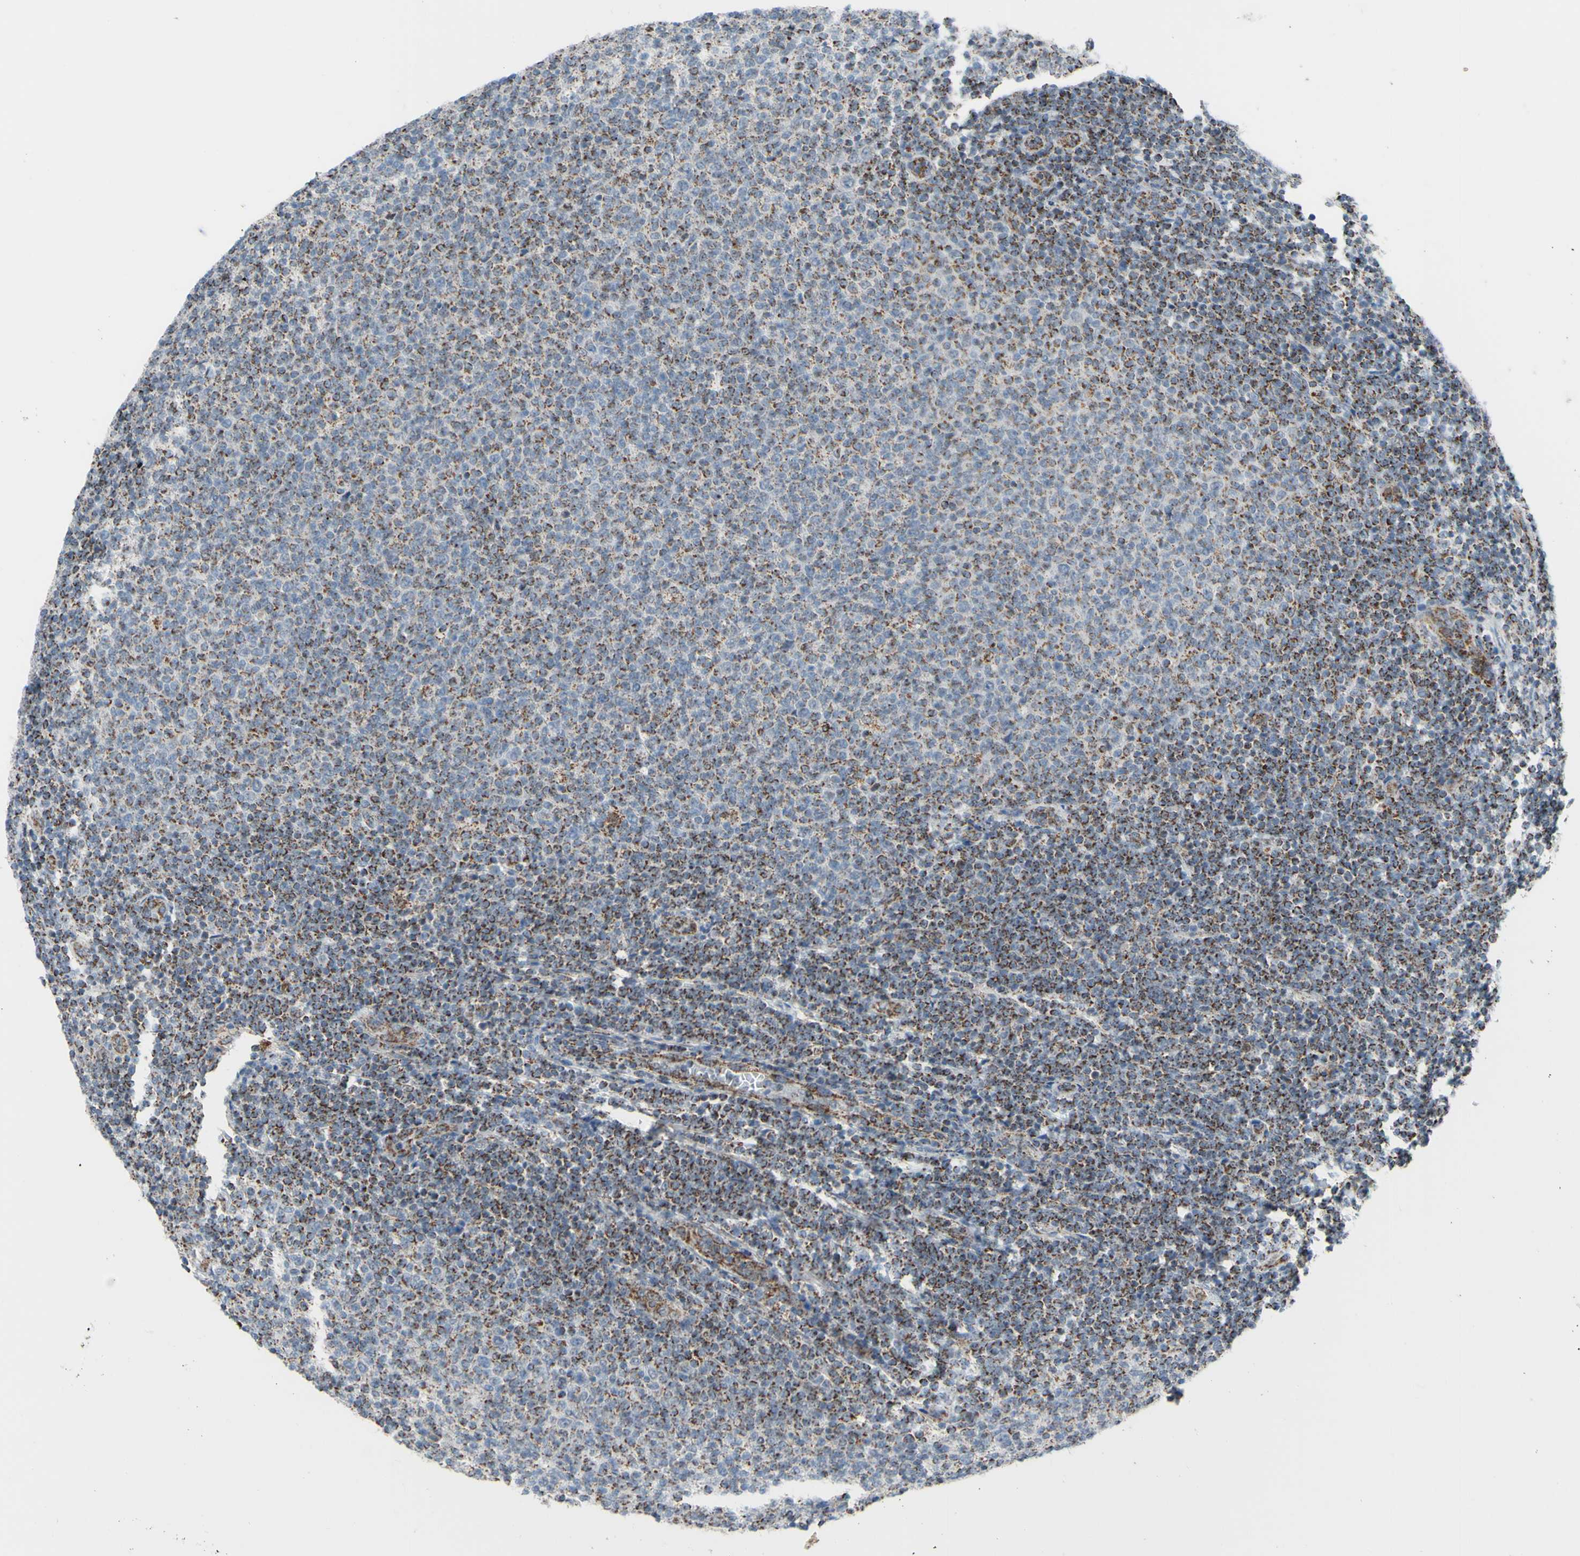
{"staining": {"intensity": "moderate", "quantity": "25%-75%", "location": "cytoplasmic/membranous"}, "tissue": "lymphoma", "cell_type": "Tumor cells", "image_type": "cancer", "snomed": [{"axis": "morphology", "description": "Malignant lymphoma, non-Hodgkin's type, Low grade"}, {"axis": "topography", "description": "Lymph node"}], "caption": "Low-grade malignant lymphoma, non-Hodgkin's type stained for a protein demonstrates moderate cytoplasmic/membranous positivity in tumor cells.", "gene": "GLT8D1", "patient": {"sex": "male", "age": 66}}